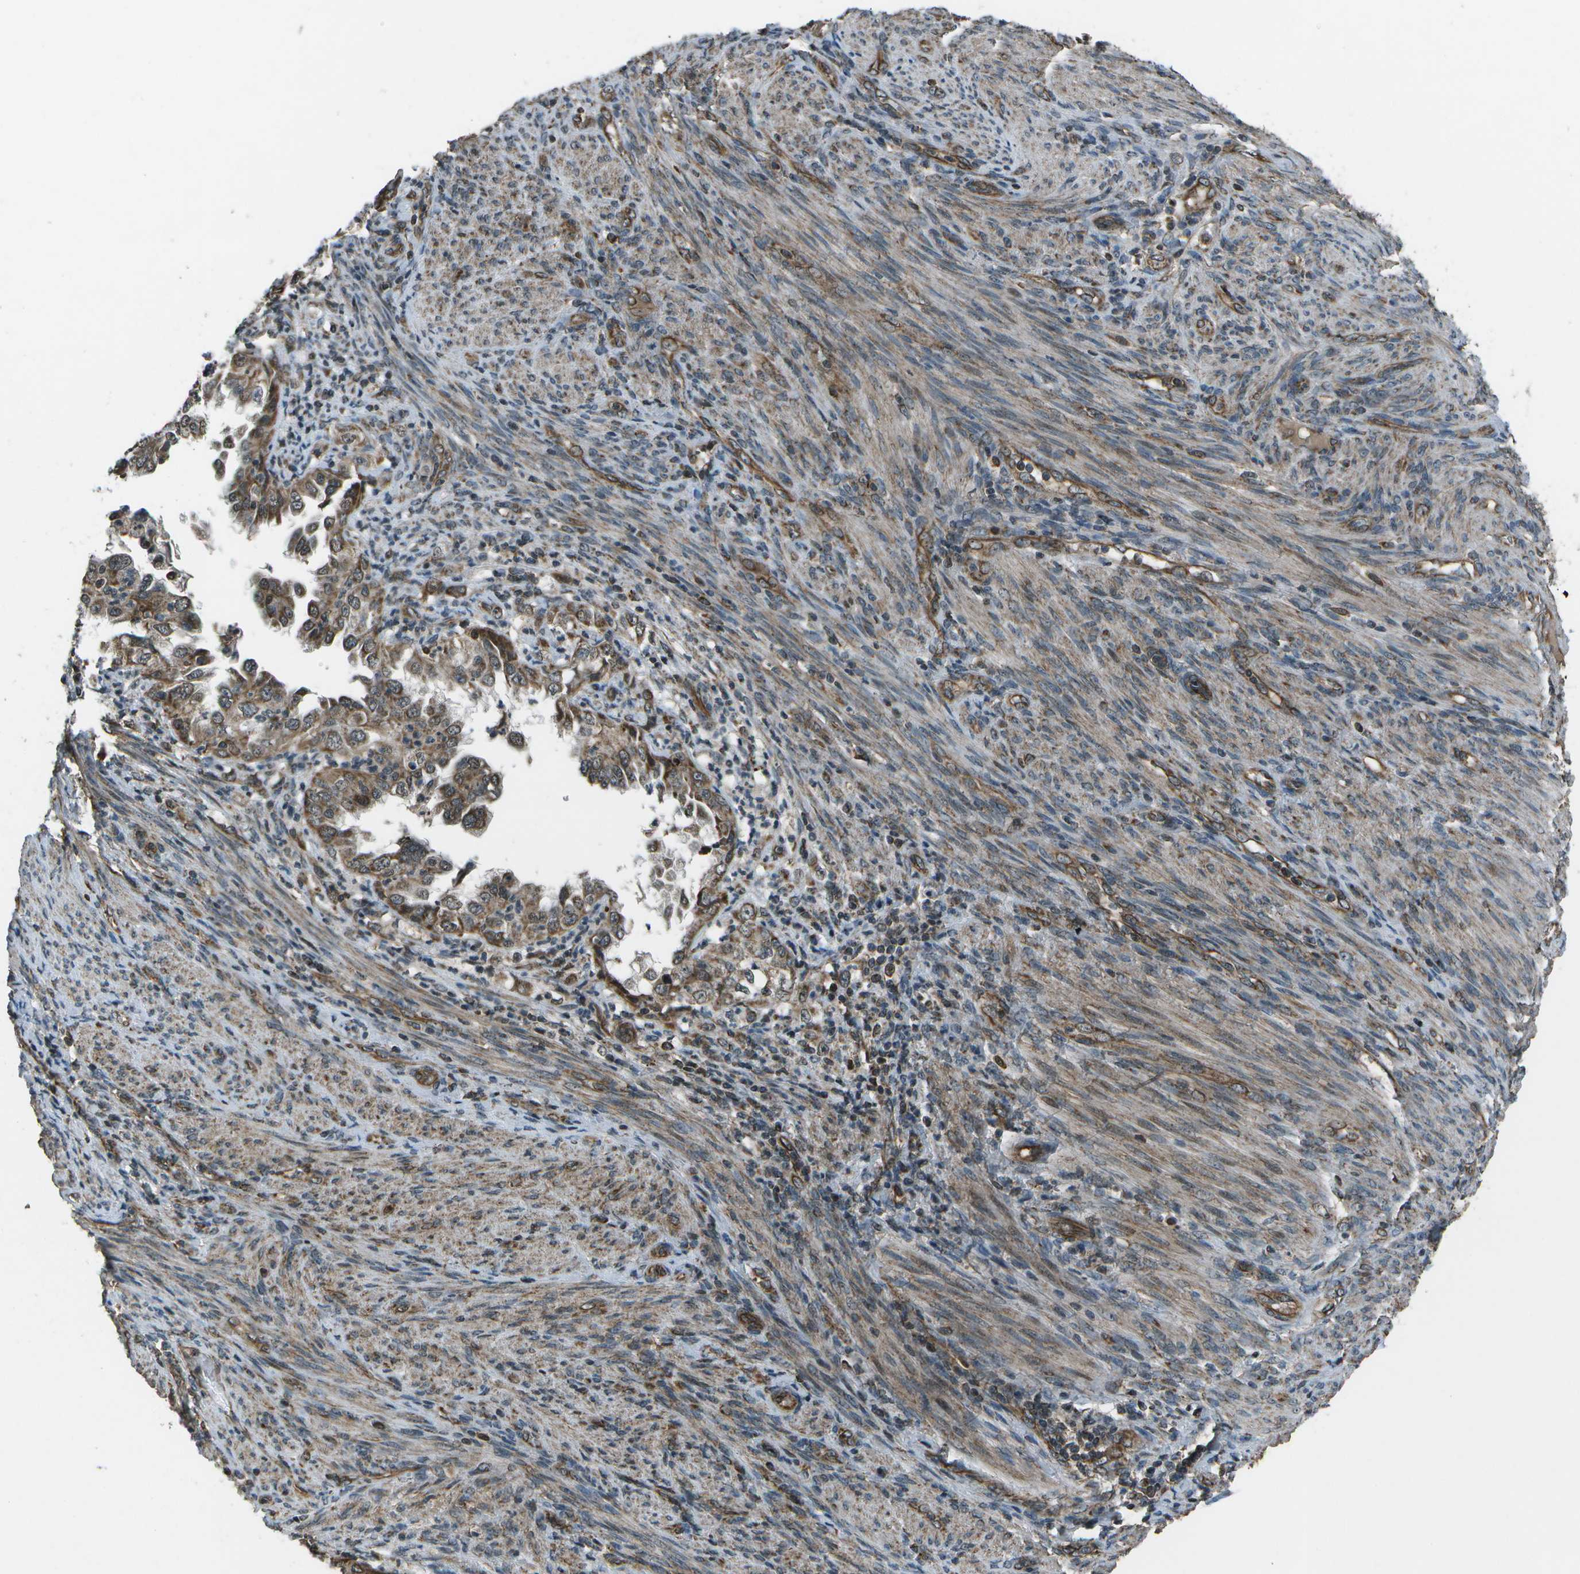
{"staining": {"intensity": "moderate", "quantity": ">75%", "location": "cytoplasmic/membranous"}, "tissue": "endometrial cancer", "cell_type": "Tumor cells", "image_type": "cancer", "snomed": [{"axis": "morphology", "description": "Adenocarcinoma, NOS"}, {"axis": "topography", "description": "Endometrium"}], "caption": "IHC (DAB) staining of endometrial adenocarcinoma shows moderate cytoplasmic/membranous protein expression in approximately >75% of tumor cells.", "gene": "EIF2AK1", "patient": {"sex": "female", "age": 85}}